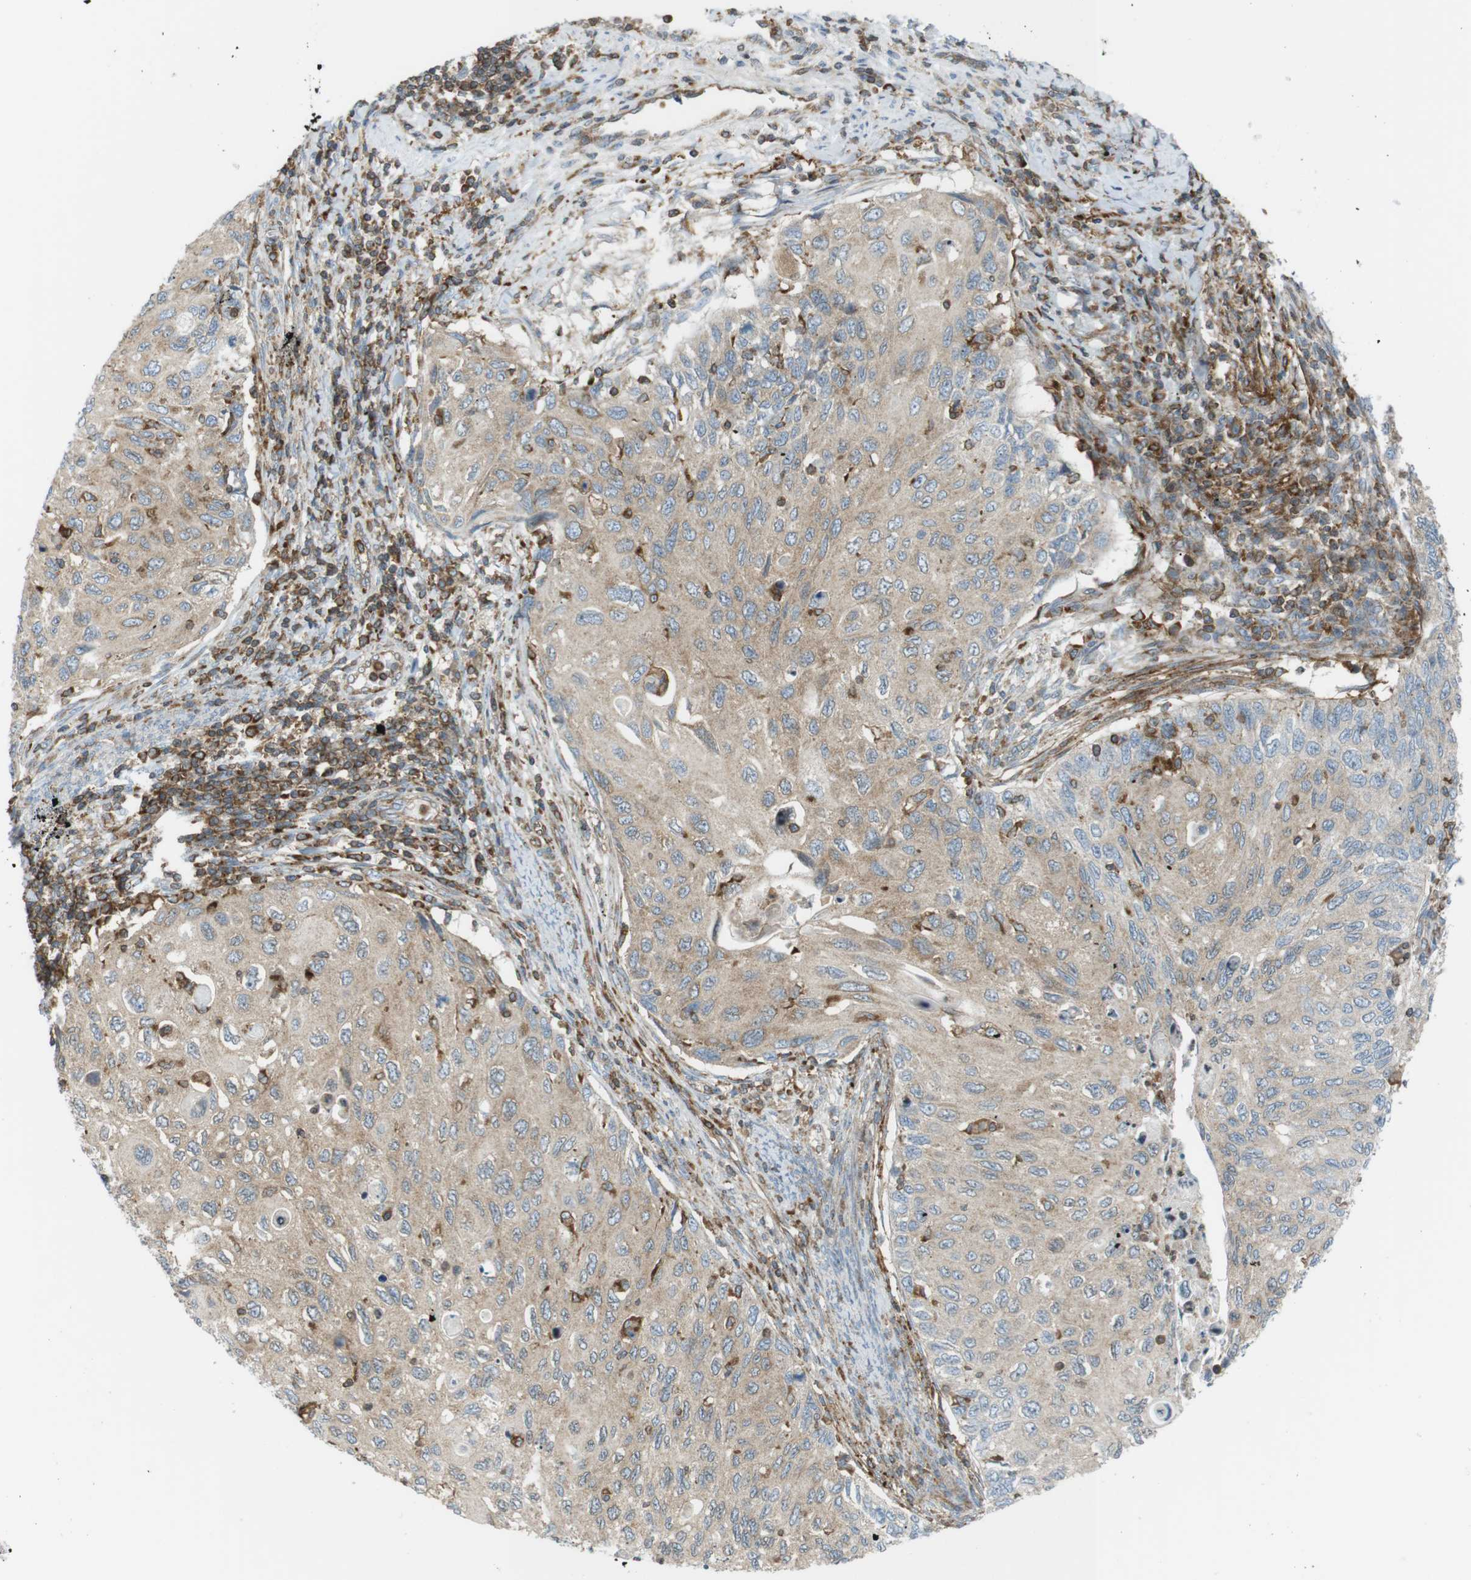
{"staining": {"intensity": "weak", "quantity": ">75%", "location": "cytoplasmic/membranous"}, "tissue": "cervical cancer", "cell_type": "Tumor cells", "image_type": "cancer", "snomed": [{"axis": "morphology", "description": "Squamous cell carcinoma, NOS"}, {"axis": "topography", "description": "Cervix"}], "caption": "Protein staining of cervical cancer tissue shows weak cytoplasmic/membranous positivity in about >75% of tumor cells. (DAB IHC with brightfield microscopy, high magnification).", "gene": "FLII", "patient": {"sex": "female", "age": 70}}